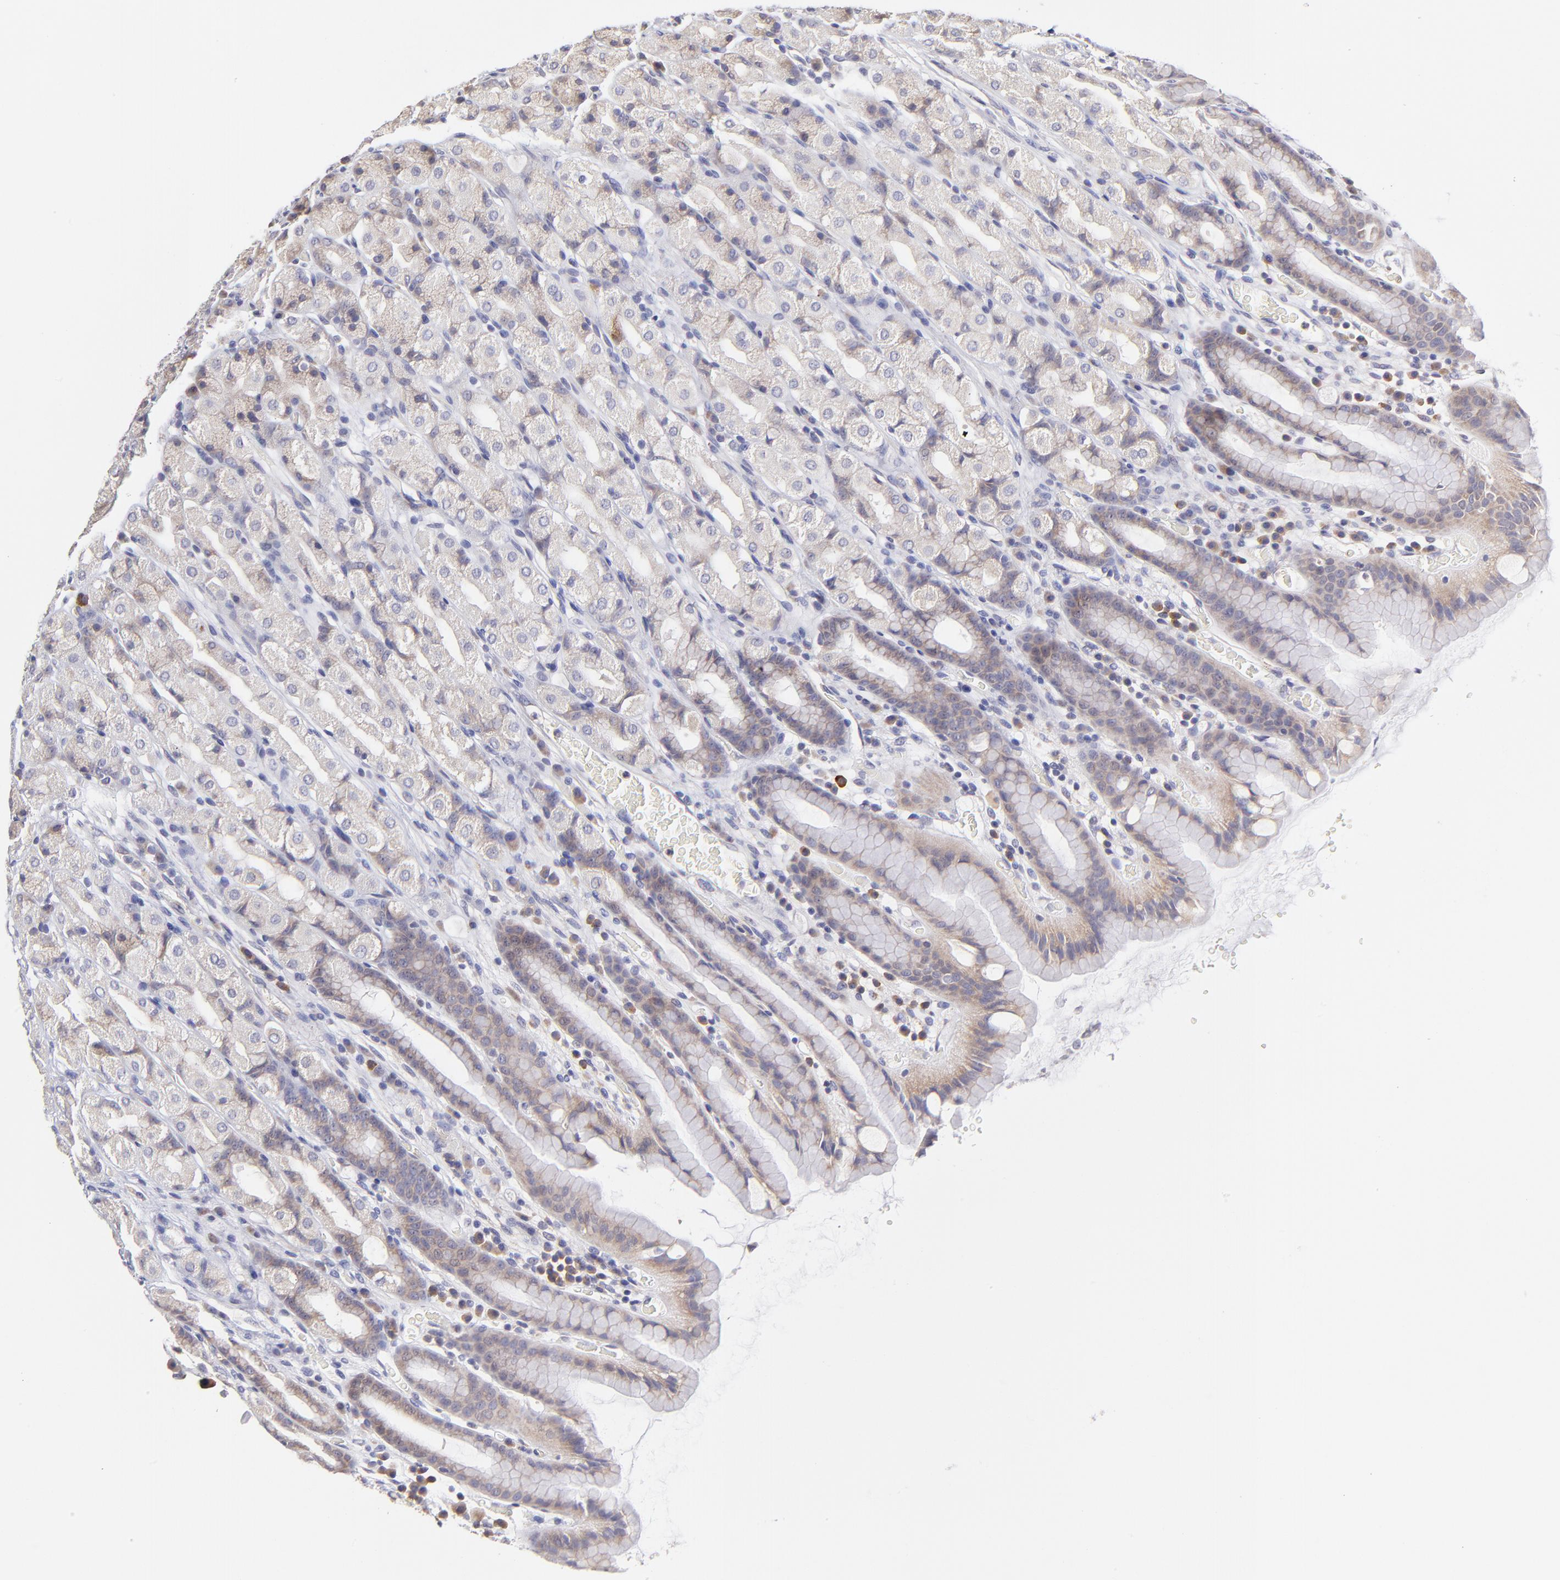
{"staining": {"intensity": "weak", "quantity": ">75%", "location": "cytoplasmic/membranous"}, "tissue": "stomach", "cell_type": "Glandular cells", "image_type": "normal", "snomed": [{"axis": "morphology", "description": "Normal tissue, NOS"}, {"axis": "topography", "description": "Stomach, upper"}], "caption": "Human stomach stained with a brown dye displays weak cytoplasmic/membranous positive expression in approximately >75% of glandular cells.", "gene": "GCSAM", "patient": {"sex": "male", "age": 68}}